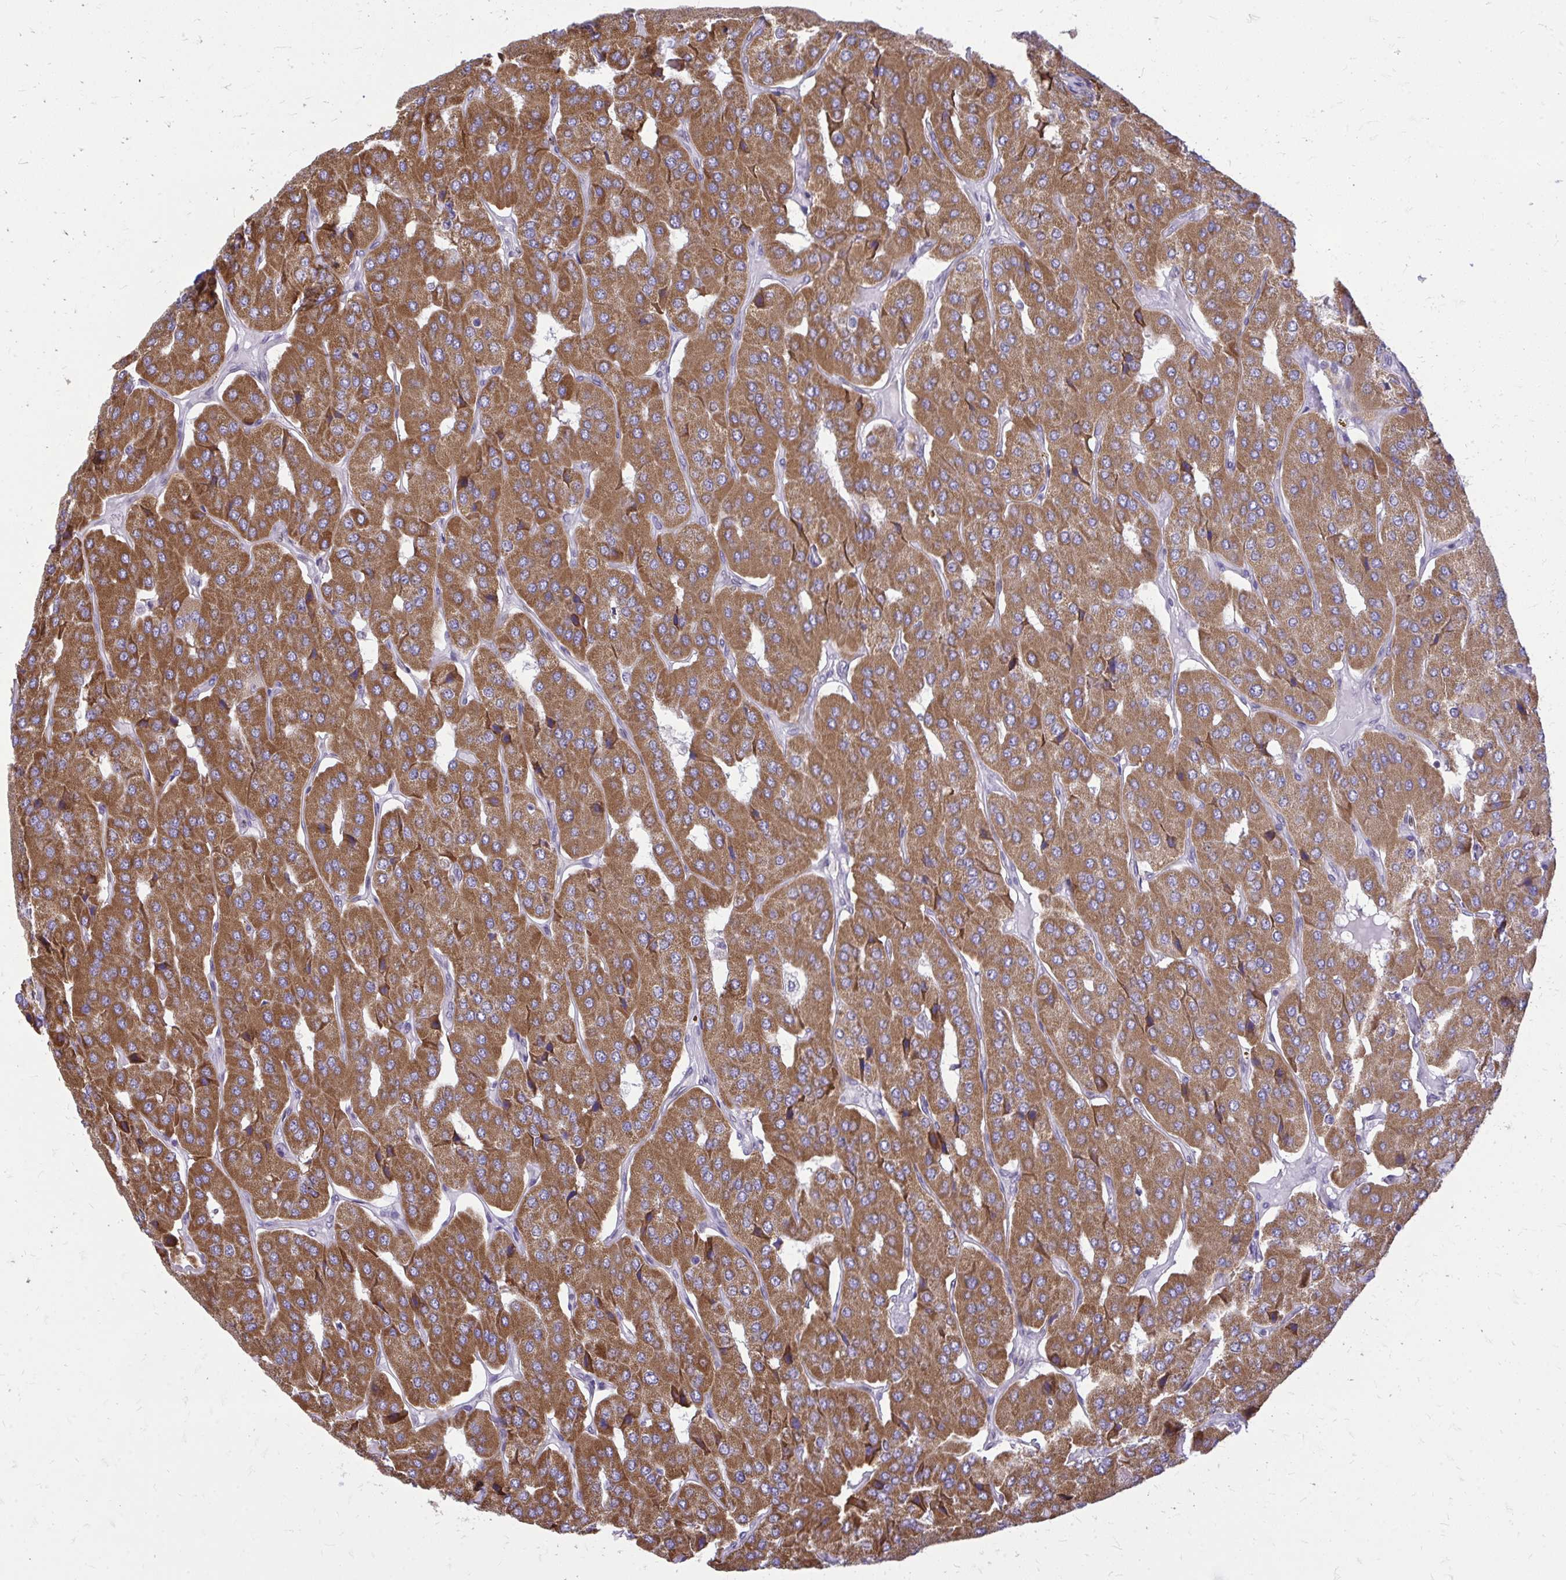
{"staining": {"intensity": "moderate", "quantity": ">75%", "location": "cytoplasmic/membranous"}, "tissue": "parathyroid gland", "cell_type": "Glandular cells", "image_type": "normal", "snomed": [{"axis": "morphology", "description": "Normal tissue, NOS"}, {"axis": "morphology", "description": "Adenoma, NOS"}, {"axis": "topography", "description": "Parathyroid gland"}], "caption": "Unremarkable parathyroid gland displays moderate cytoplasmic/membranous expression in about >75% of glandular cells Nuclei are stained in blue..", "gene": "RPS6KA2", "patient": {"sex": "female", "age": 86}}